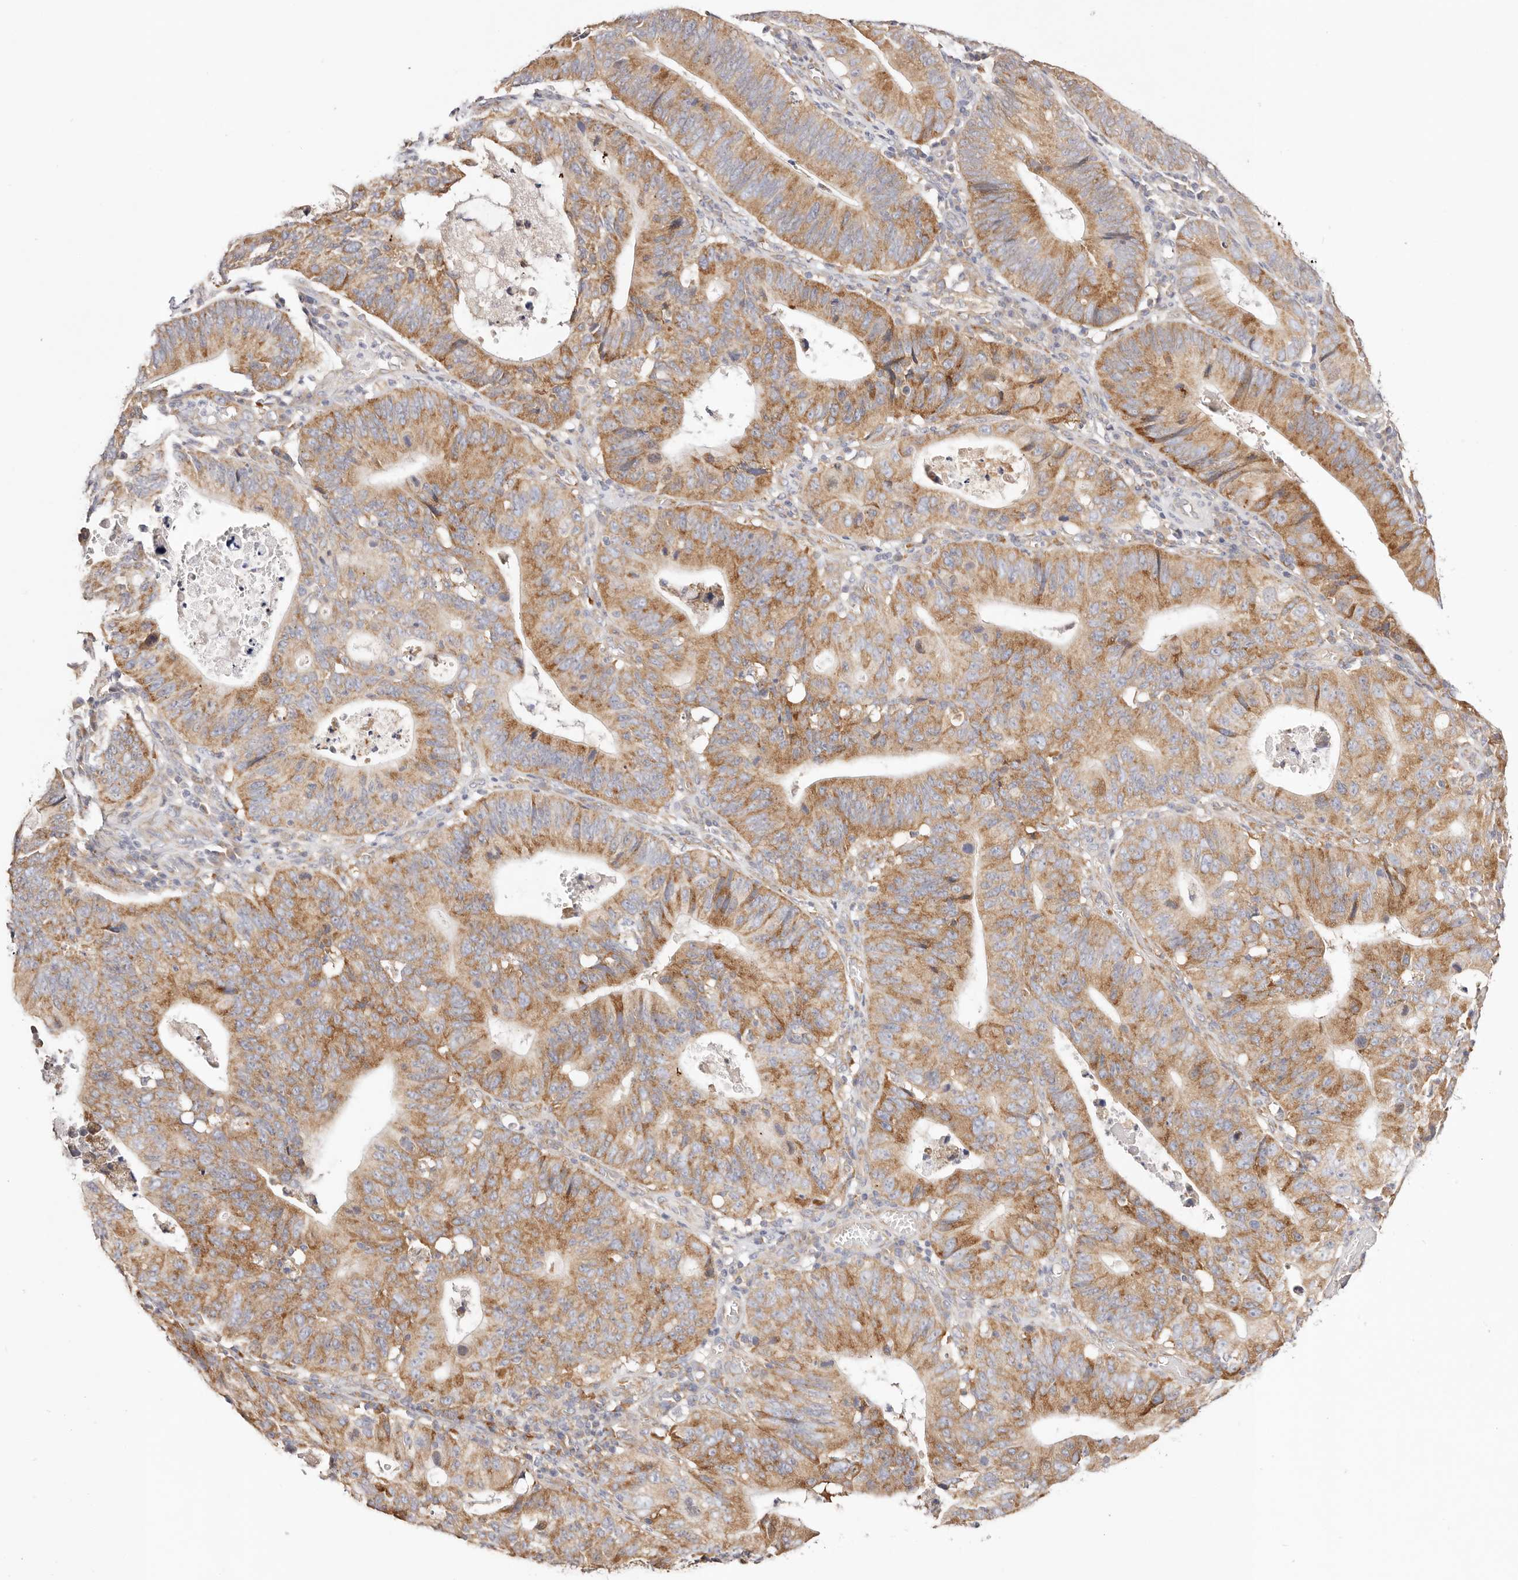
{"staining": {"intensity": "moderate", "quantity": ">75%", "location": "cytoplasmic/membranous"}, "tissue": "stomach cancer", "cell_type": "Tumor cells", "image_type": "cancer", "snomed": [{"axis": "morphology", "description": "Adenocarcinoma, NOS"}, {"axis": "topography", "description": "Stomach"}], "caption": "A brown stain shows moderate cytoplasmic/membranous expression of a protein in stomach cancer (adenocarcinoma) tumor cells. Using DAB (3,3'-diaminobenzidine) (brown) and hematoxylin (blue) stains, captured at high magnification using brightfield microscopy.", "gene": "GNA13", "patient": {"sex": "male", "age": 59}}